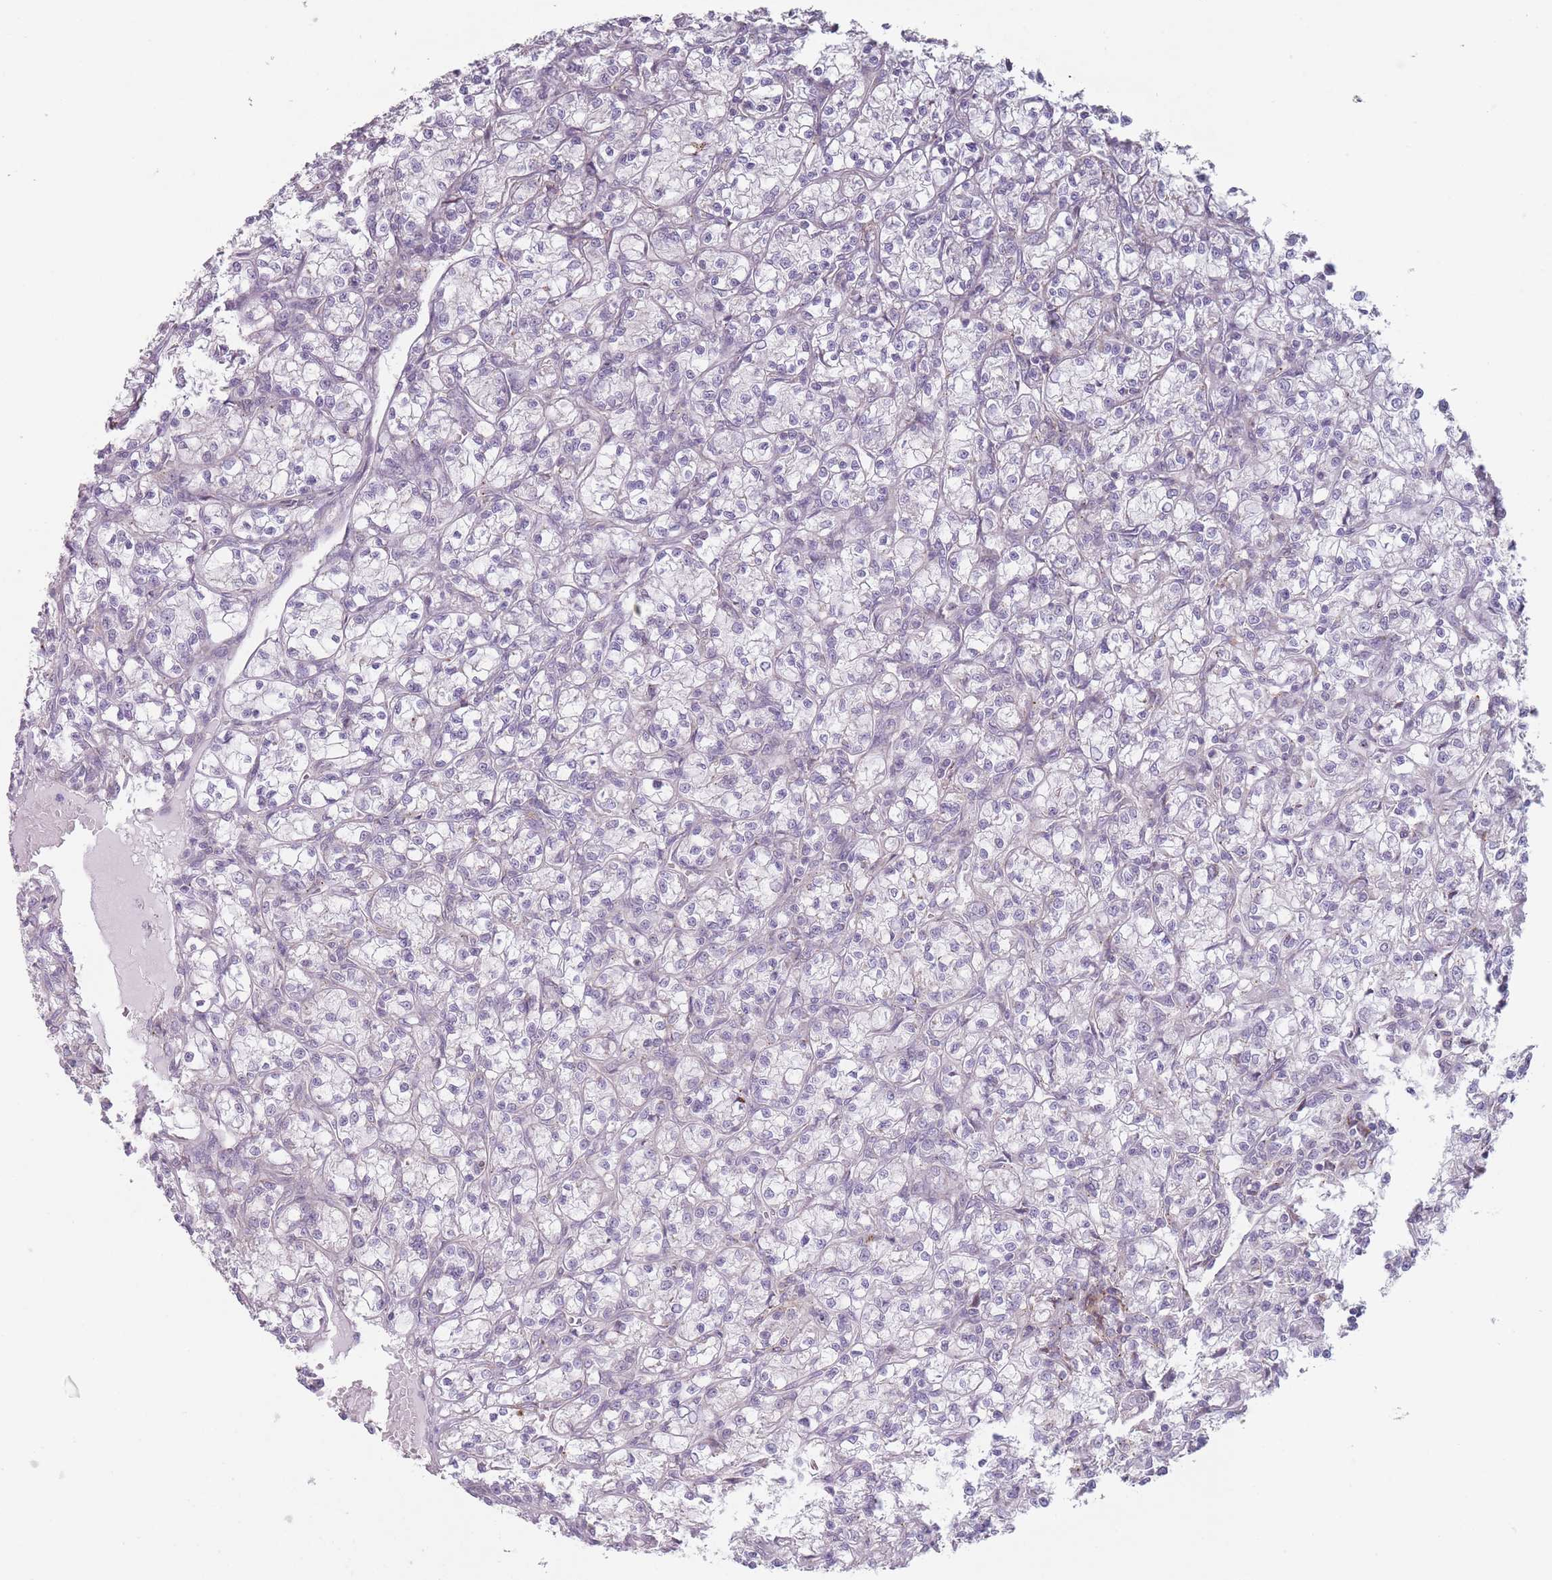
{"staining": {"intensity": "negative", "quantity": "none", "location": "none"}, "tissue": "renal cancer", "cell_type": "Tumor cells", "image_type": "cancer", "snomed": [{"axis": "morphology", "description": "Adenocarcinoma, NOS"}, {"axis": "topography", "description": "Kidney"}], "caption": "Immunohistochemistry (IHC) micrograph of human renal adenocarcinoma stained for a protein (brown), which demonstrates no positivity in tumor cells. (Stains: DAB (3,3'-diaminobenzidine) immunohistochemistry (IHC) with hematoxylin counter stain, Microscopy: brightfield microscopy at high magnification).", "gene": "AKAIN1", "patient": {"sex": "female", "age": 59}}